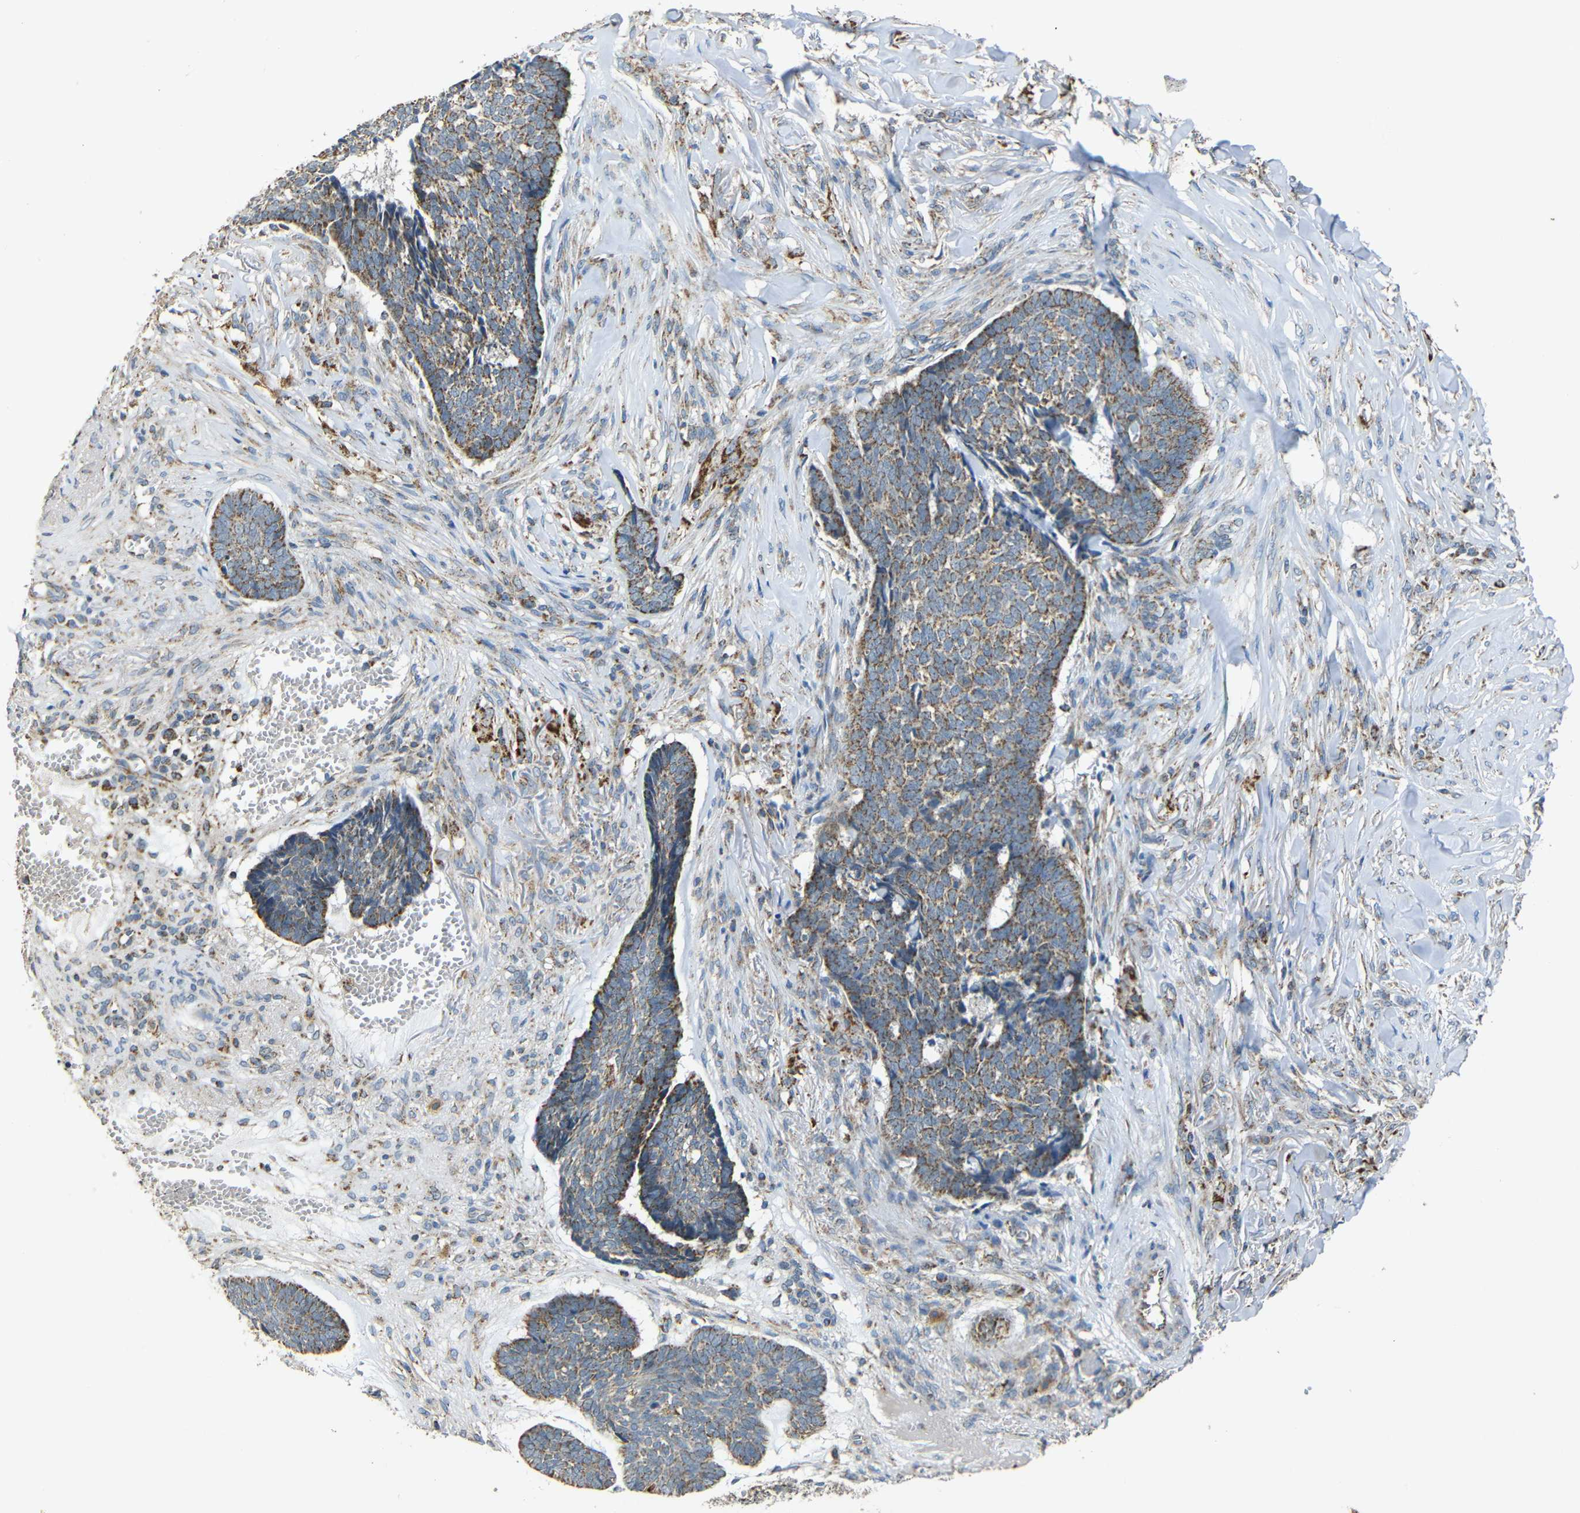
{"staining": {"intensity": "moderate", "quantity": ">75%", "location": "cytoplasmic/membranous"}, "tissue": "skin cancer", "cell_type": "Tumor cells", "image_type": "cancer", "snomed": [{"axis": "morphology", "description": "Basal cell carcinoma"}, {"axis": "topography", "description": "Skin"}], "caption": "Immunohistochemical staining of human skin basal cell carcinoma reveals medium levels of moderate cytoplasmic/membranous positivity in about >75% of tumor cells. The staining was performed using DAB to visualize the protein expression in brown, while the nuclei were stained in blue with hematoxylin (Magnification: 20x).", "gene": "NR3C2", "patient": {"sex": "male", "age": 84}}